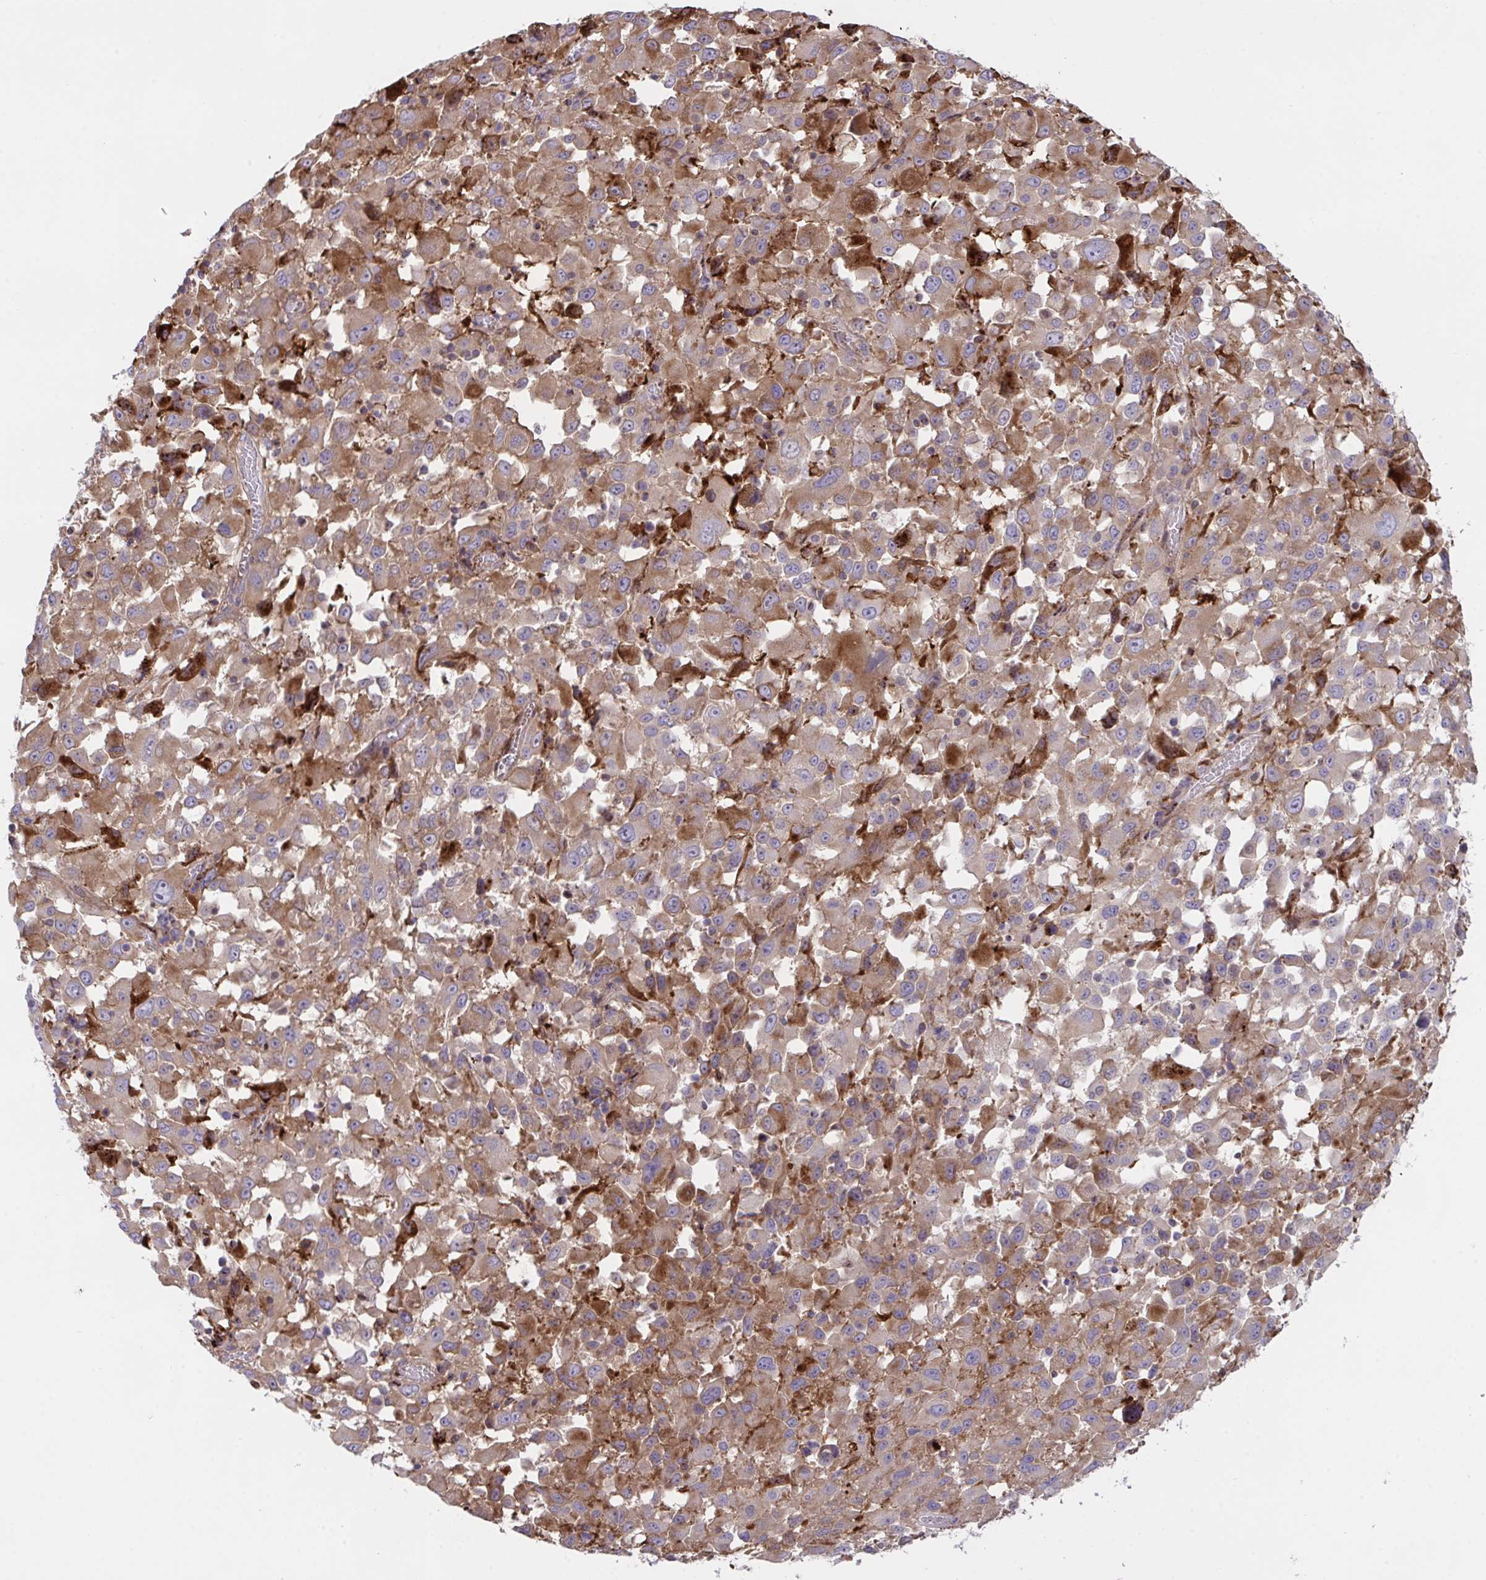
{"staining": {"intensity": "moderate", "quantity": ">75%", "location": "cytoplasmic/membranous"}, "tissue": "melanoma", "cell_type": "Tumor cells", "image_type": "cancer", "snomed": [{"axis": "morphology", "description": "Malignant melanoma, Metastatic site"}, {"axis": "topography", "description": "Soft tissue"}], "caption": "Immunohistochemistry of human melanoma shows medium levels of moderate cytoplasmic/membranous expression in approximately >75% of tumor cells.", "gene": "PPIH", "patient": {"sex": "male", "age": 50}}